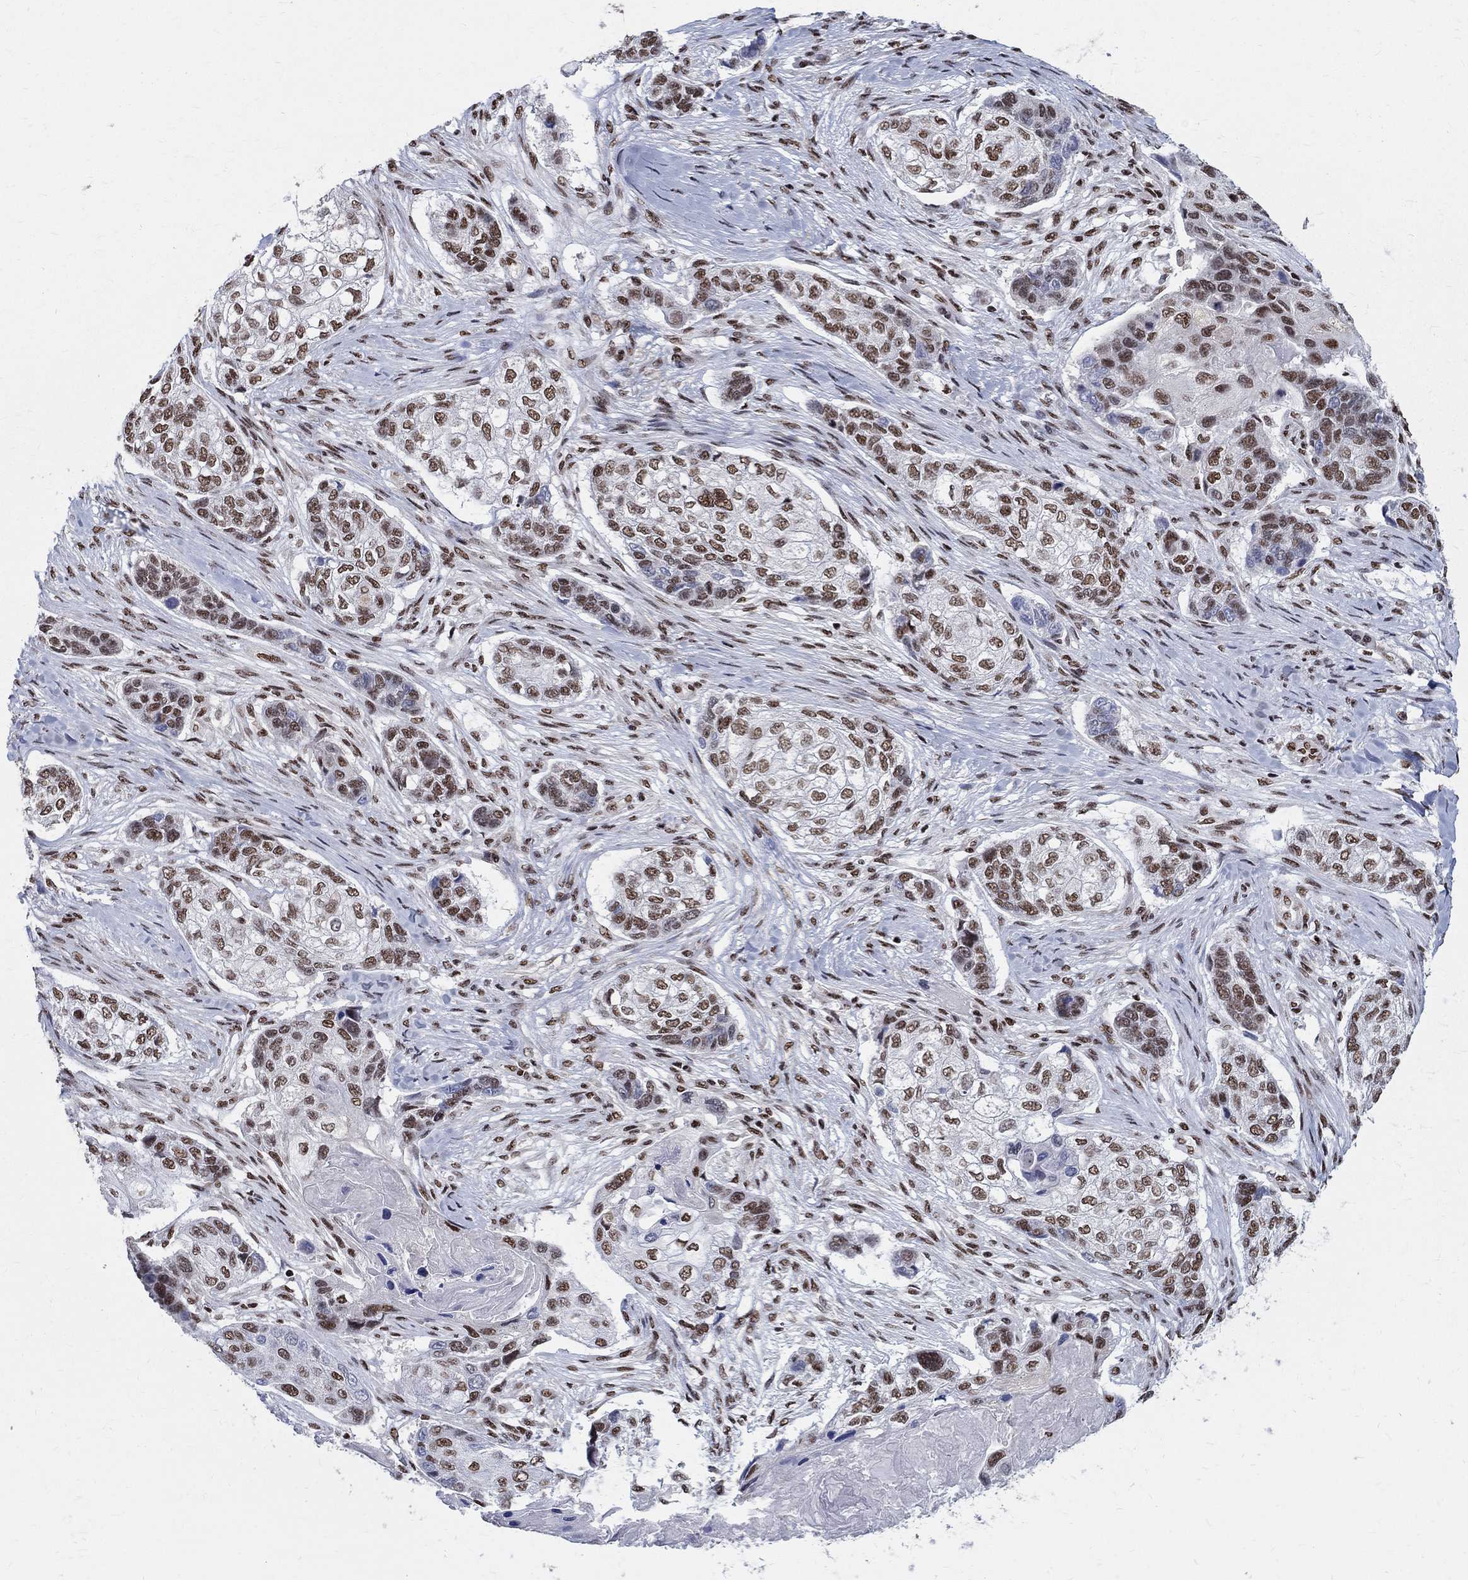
{"staining": {"intensity": "moderate", "quantity": ">75%", "location": "nuclear"}, "tissue": "lung cancer", "cell_type": "Tumor cells", "image_type": "cancer", "snomed": [{"axis": "morphology", "description": "Normal tissue, NOS"}, {"axis": "morphology", "description": "Squamous cell carcinoma, NOS"}, {"axis": "topography", "description": "Bronchus"}, {"axis": "topography", "description": "Lung"}], "caption": "This is a micrograph of immunohistochemistry (IHC) staining of squamous cell carcinoma (lung), which shows moderate staining in the nuclear of tumor cells.", "gene": "FBXO16", "patient": {"sex": "male", "age": 69}}